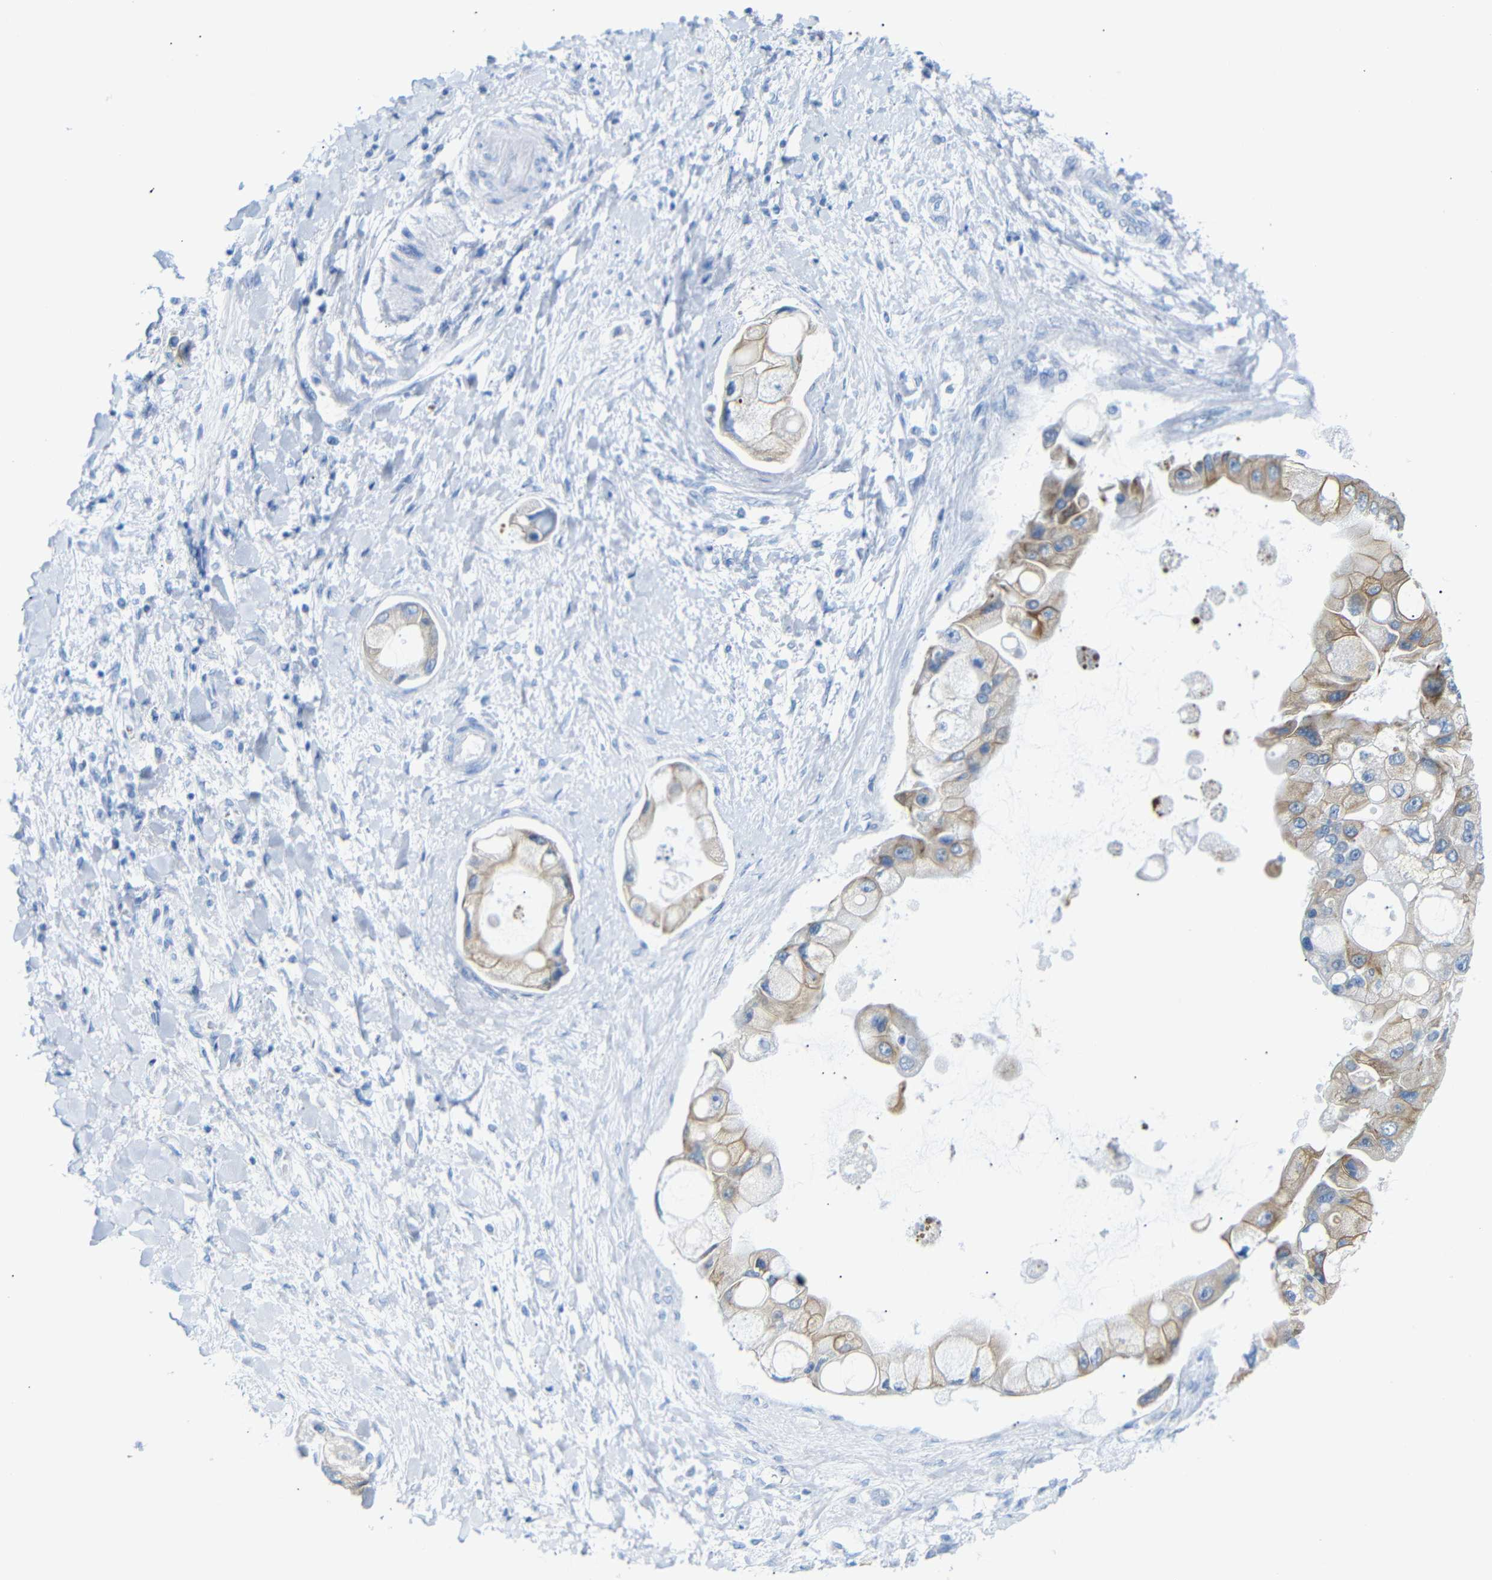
{"staining": {"intensity": "moderate", "quantity": "25%-75%", "location": "cytoplasmic/membranous"}, "tissue": "liver cancer", "cell_type": "Tumor cells", "image_type": "cancer", "snomed": [{"axis": "morphology", "description": "Cholangiocarcinoma"}, {"axis": "topography", "description": "Liver"}], "caption": "Human liver cancer stained for a protein (brown) shows moderate cytoplasmic/membranous positive expression in approximately 25%-75% of tumor cells.", "gene": "DYNAP", "patient": {"sex": "male", "age": 50}}